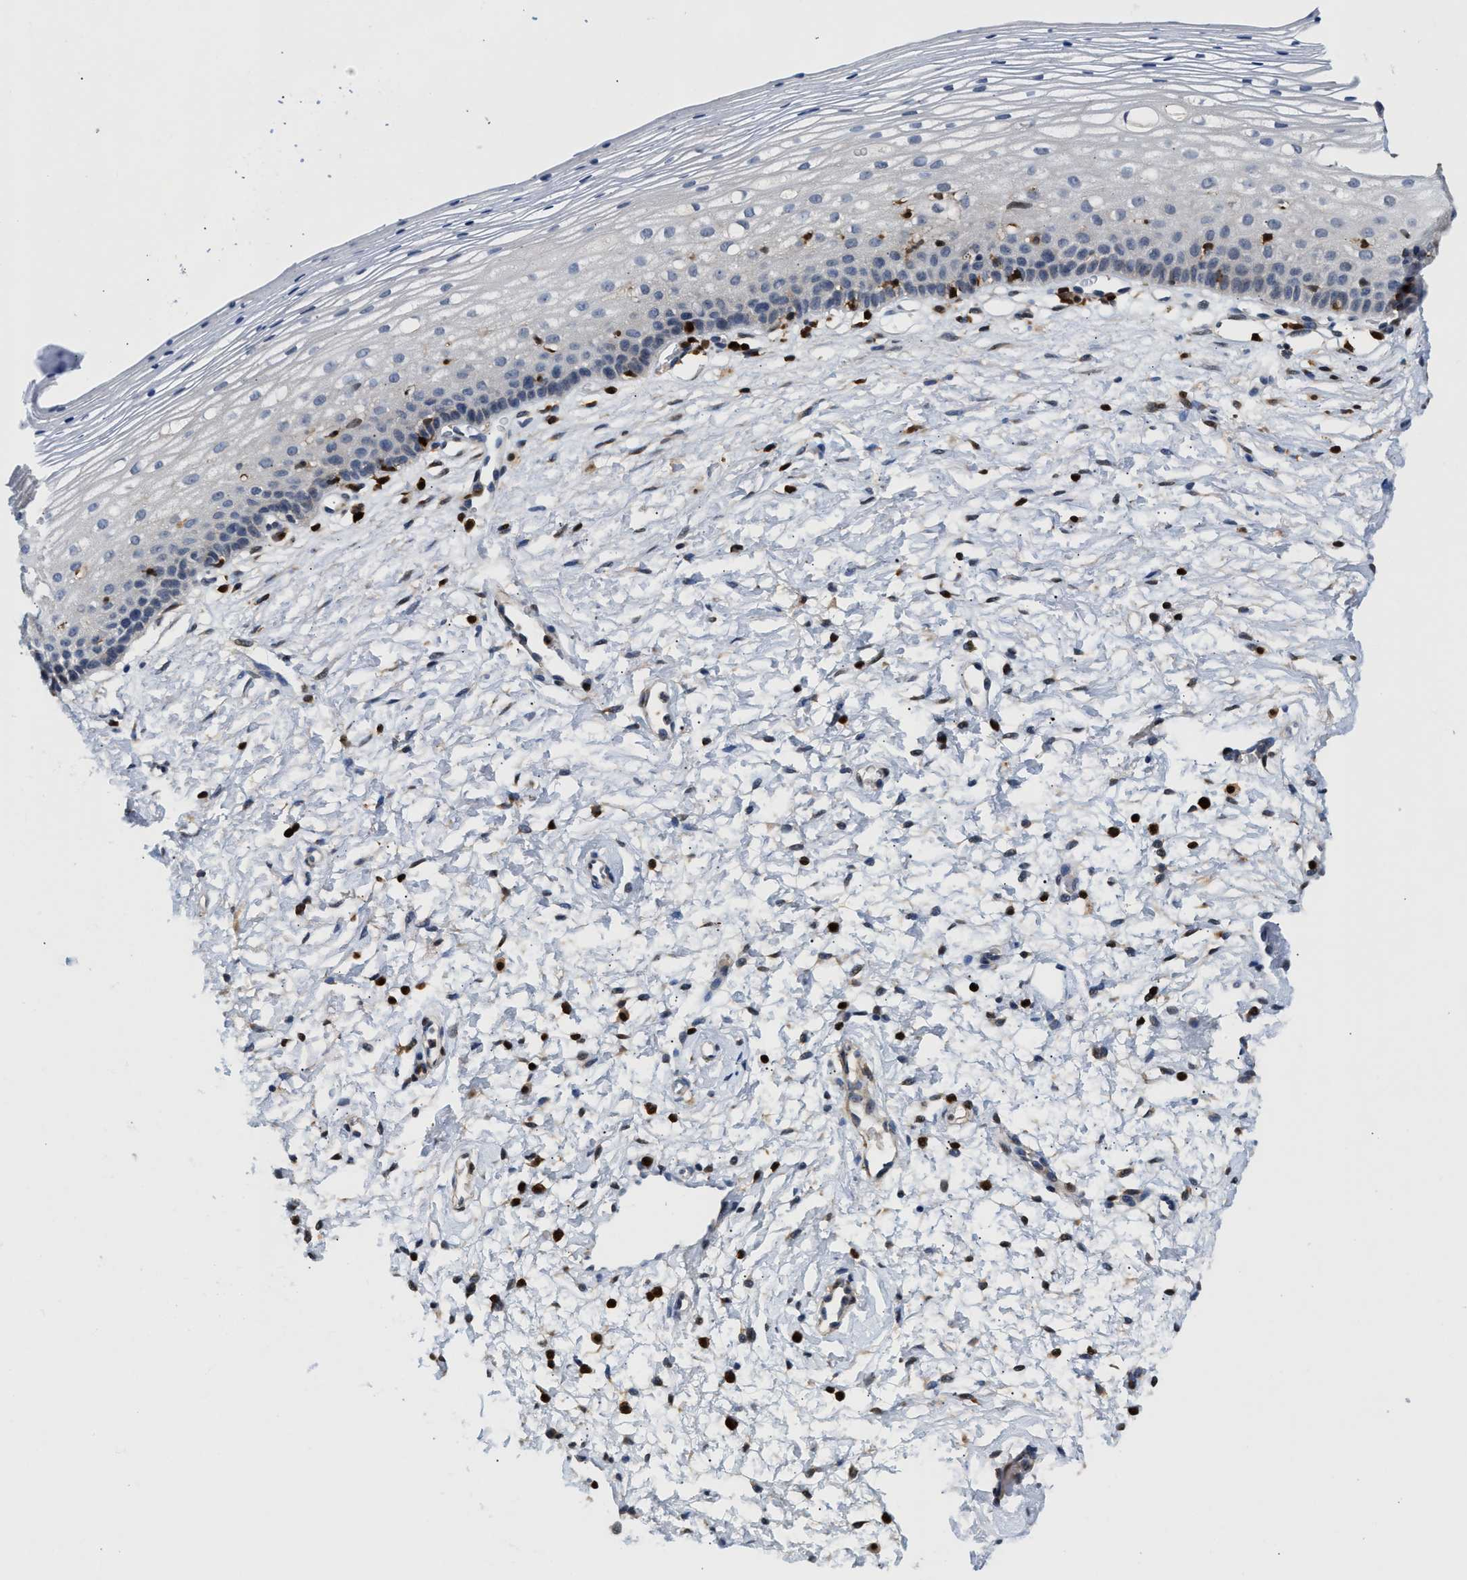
{"staining": {"intensity": "negative", "quantity": "none", "location": "none"}, "tissue": "cervix", "cell_type": "Glandular cells", "image_type": "normal", "snomed": [{"axis": "morphology", "description": "Normal tissue, NOS"}, {"axis": "topography", "description": "Cervix"}], "caption": "Immunohistochemical staining of benign cervix shows no significant positivity in glandular cells.", "gene": "SLIT2", "patient": {"sex": "female", "age": 72}}